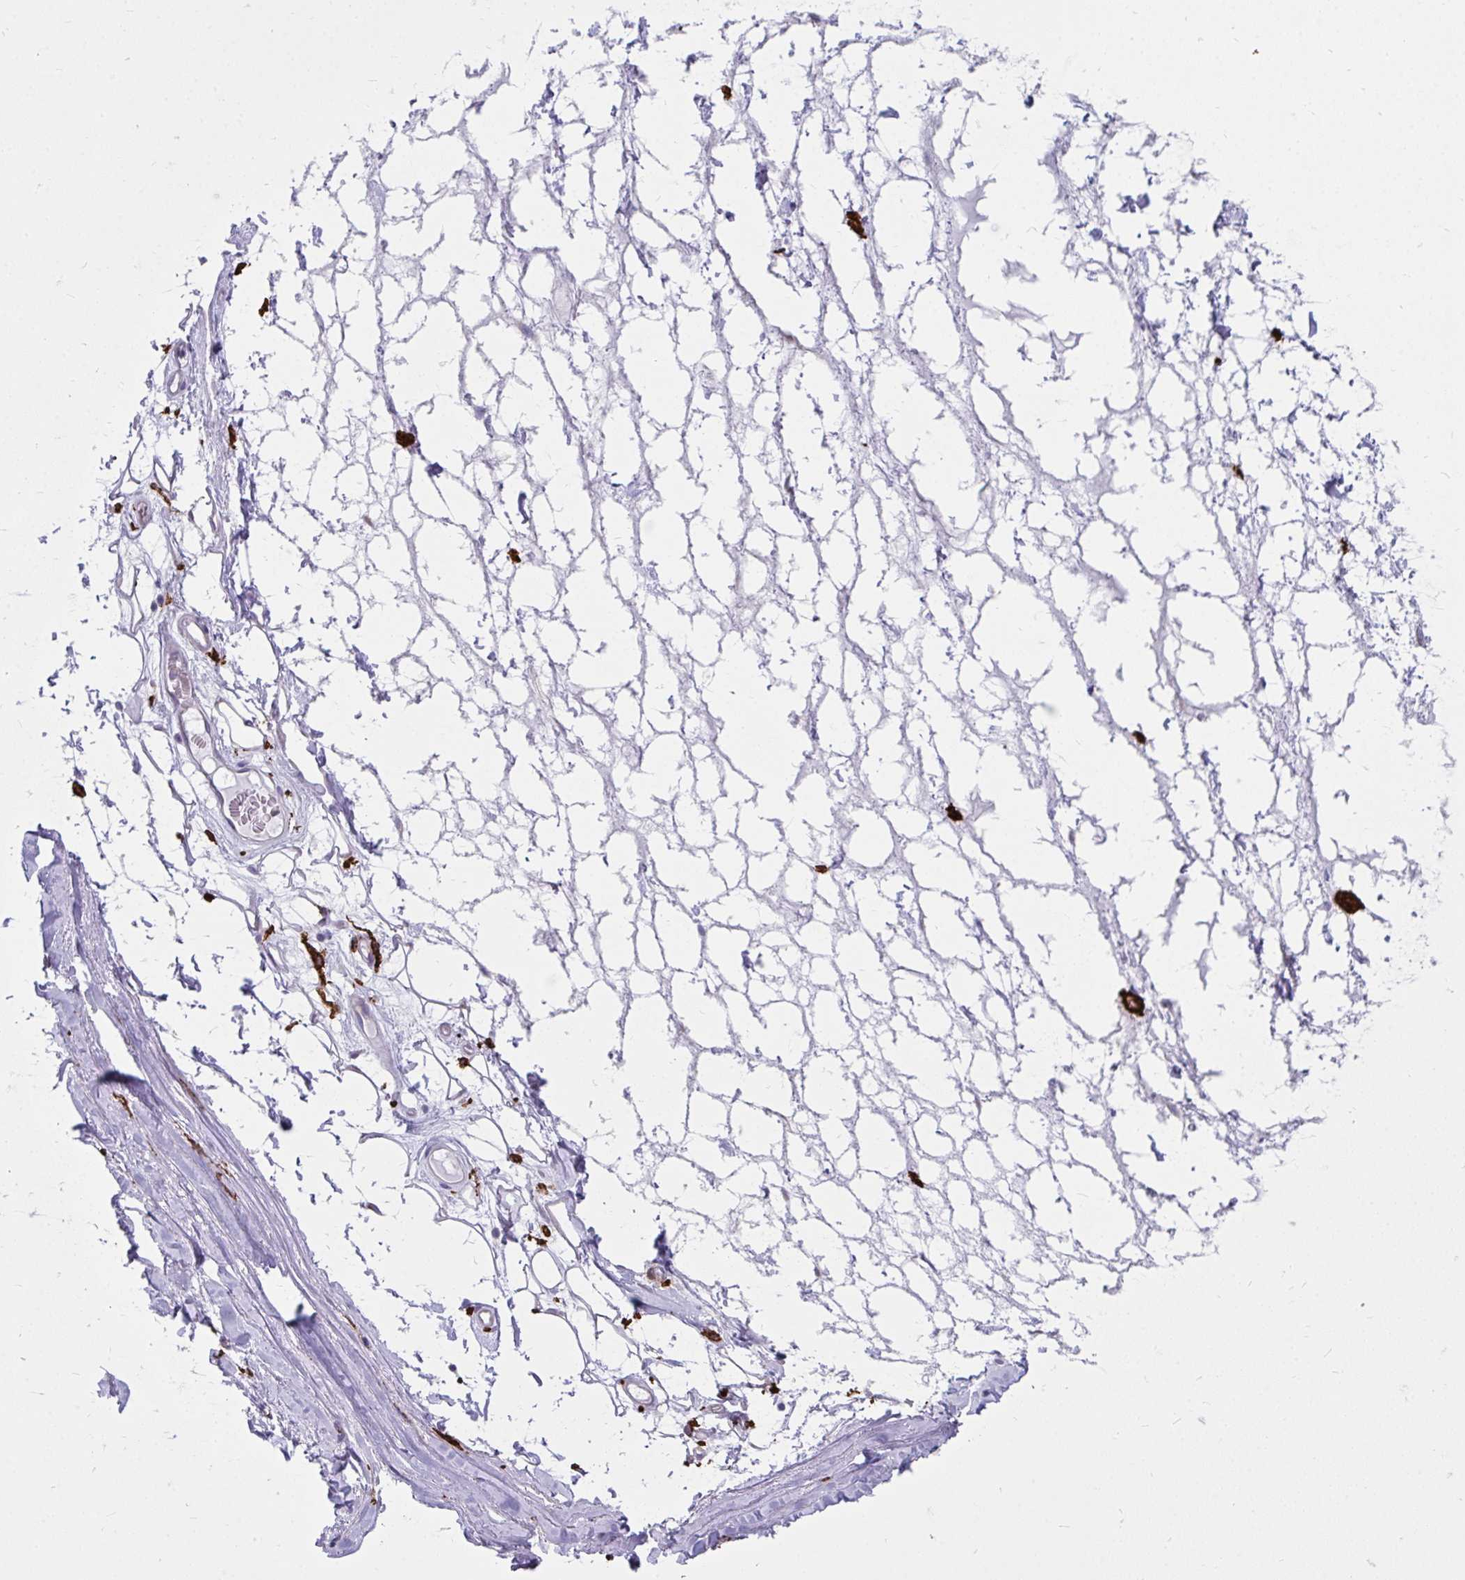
{"staining": {"intensity": "negative", "quantity": "none", "location": "none"}, "tissue": "adipose tissue", "cell_type": "Adipocytes", "image_type": "normal", "snomed": [{"axis": "morphology", "description": "Normal tissue, NOS"}, {"axis": "topography", "description": "Lymph node"}, {"axis": "topography", "description": "Cartilage tissue"}, {"axis": "topography", "description": "Nasopharynx"}], "caption": "Human adipose tissue stained for a protein using IHC displays no staining in adipocytes.", "gene": "CD163", "patient": {"sex": "male", "age": 63}}